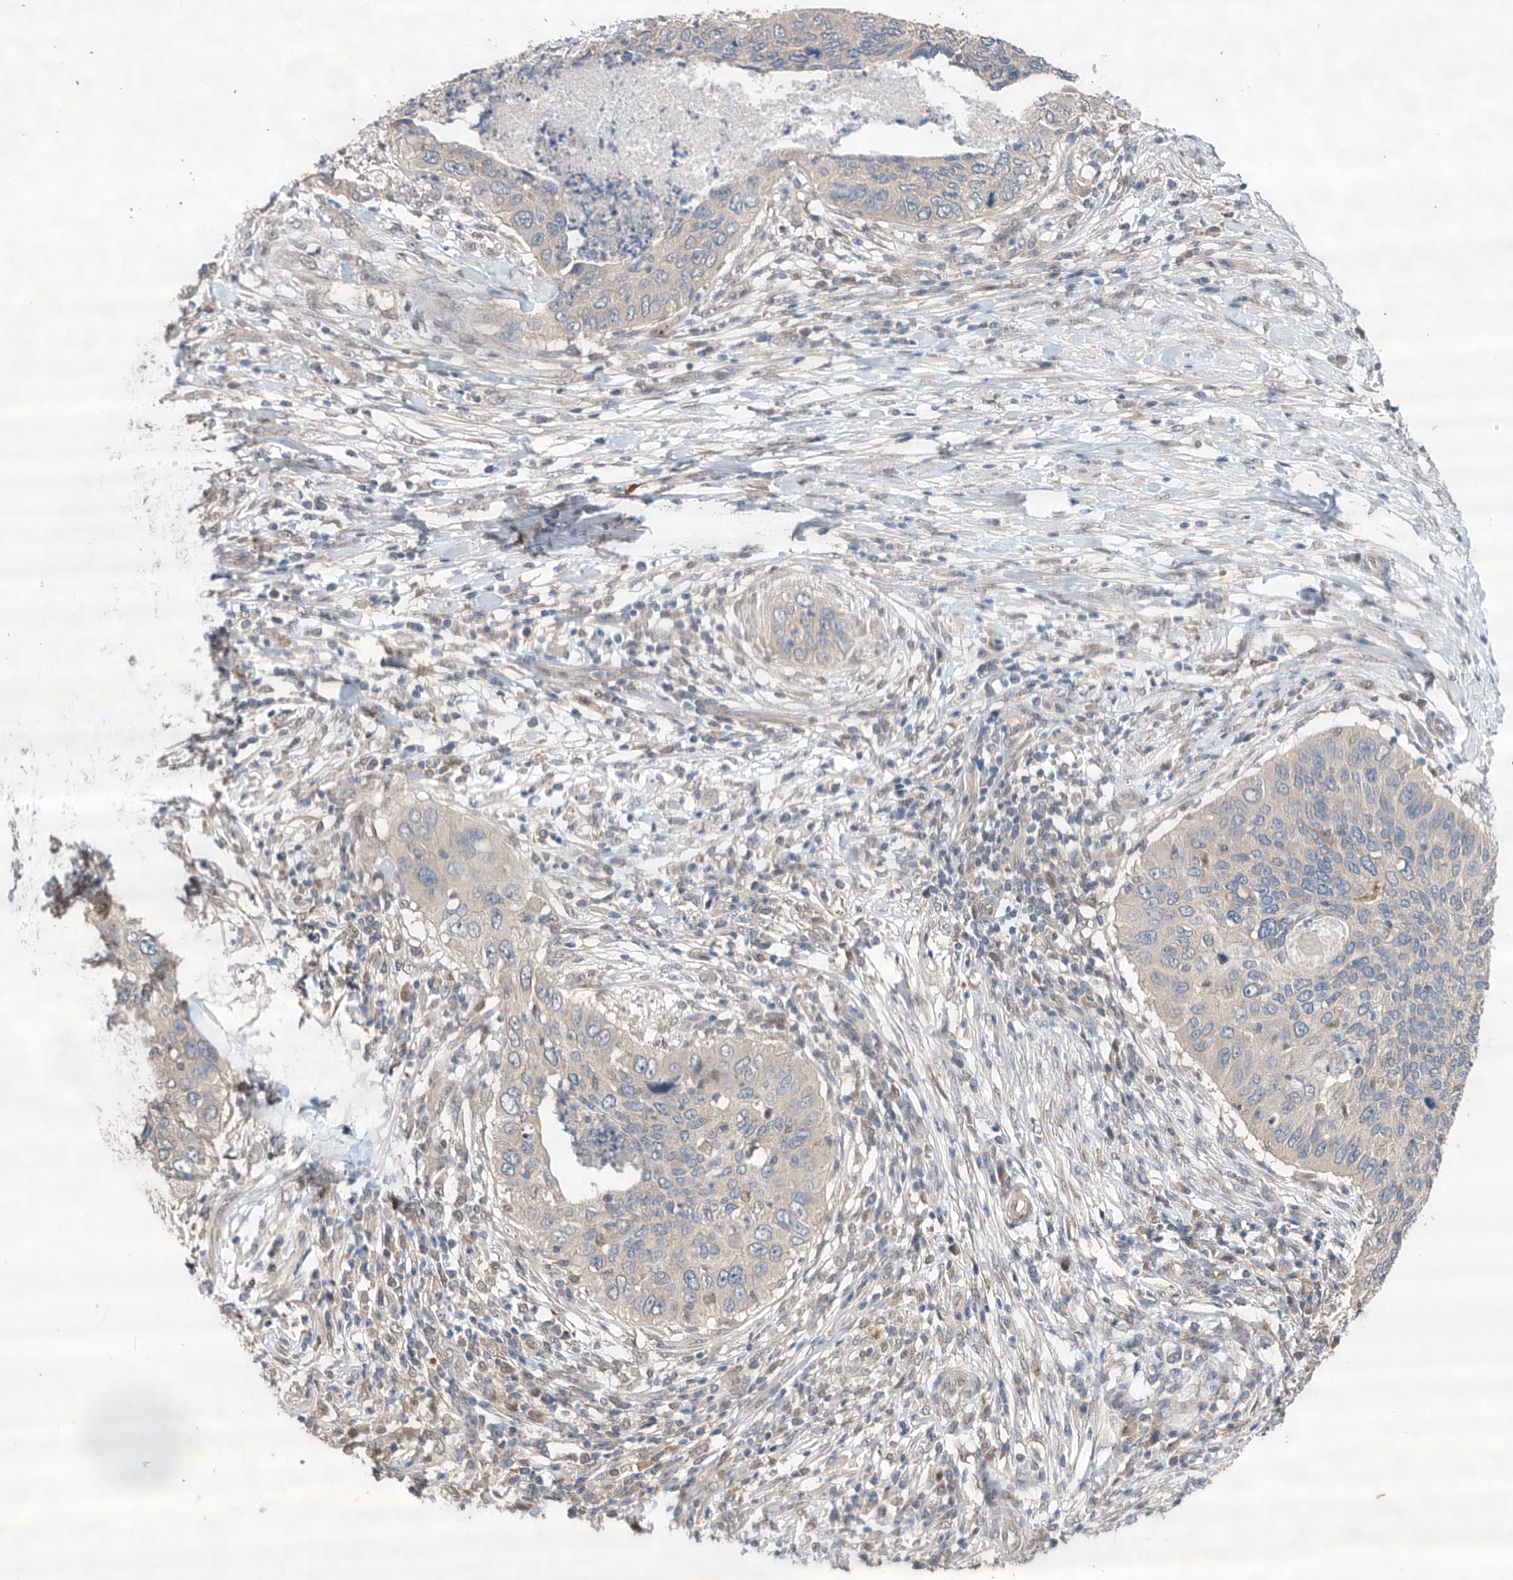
{"staining": {"intensity": "negative", "quantity": "none", "location": "none"}, "tissue": "cervical cancer", "cell_type": "Tumor cells", "image_type": "cancer", "snomed": [{"axis": "morphology", "description": "Squamous cell carcinoma, NOS"}, {"axis": "topography", "description": "Cervix"}], "caption": "Tumor cells show no significant positivity in cervical cancer (squamous cell carcinoma).", "gene": "ZFHX2", "patient": {"sex": "female", "age": 38}}